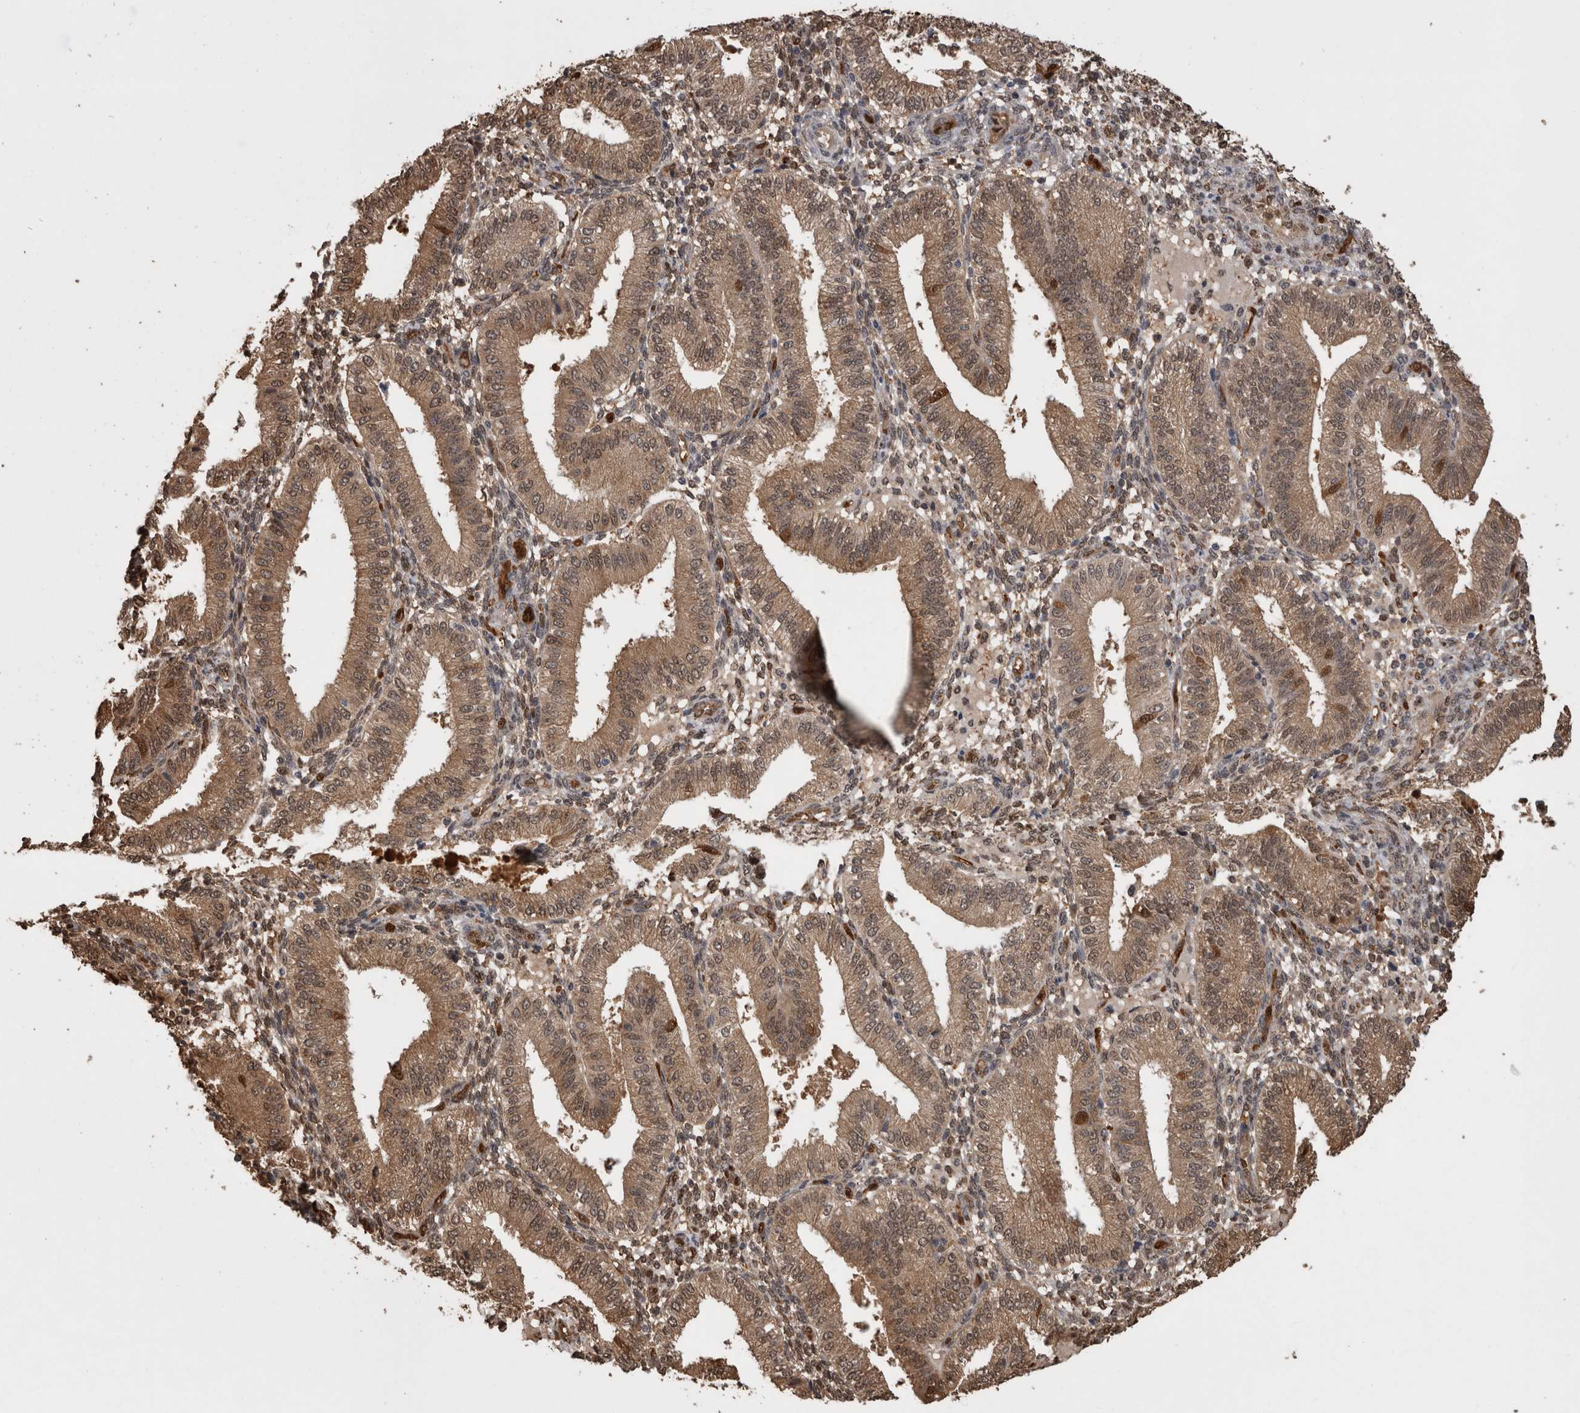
{"staining": {"intensity": "moderate", "quantity": ">75%", "location": "nuclear"}, "tissue": "endometrium", "cell_type": "Cells in endometrial stroma", "image_type": "normal", "snomed": [{"axis": "morphology", "description": "Normal tissue, NOS"}, {"axis": "topography", "description": "Endometrium"}], "caption": "Endometrium was stained to show a protein in brown. There is medium levels of moderate nuclear staining in approximately >75% of cells in endometrial stroma. (Stains: DAB (3,3'-diaminobenzidine) in brown, nuclei in blue, Microscopy: brightfield microscopy at high magnification).", "gene": "LXN", "patient": {"sex": "female", "age": 39}}